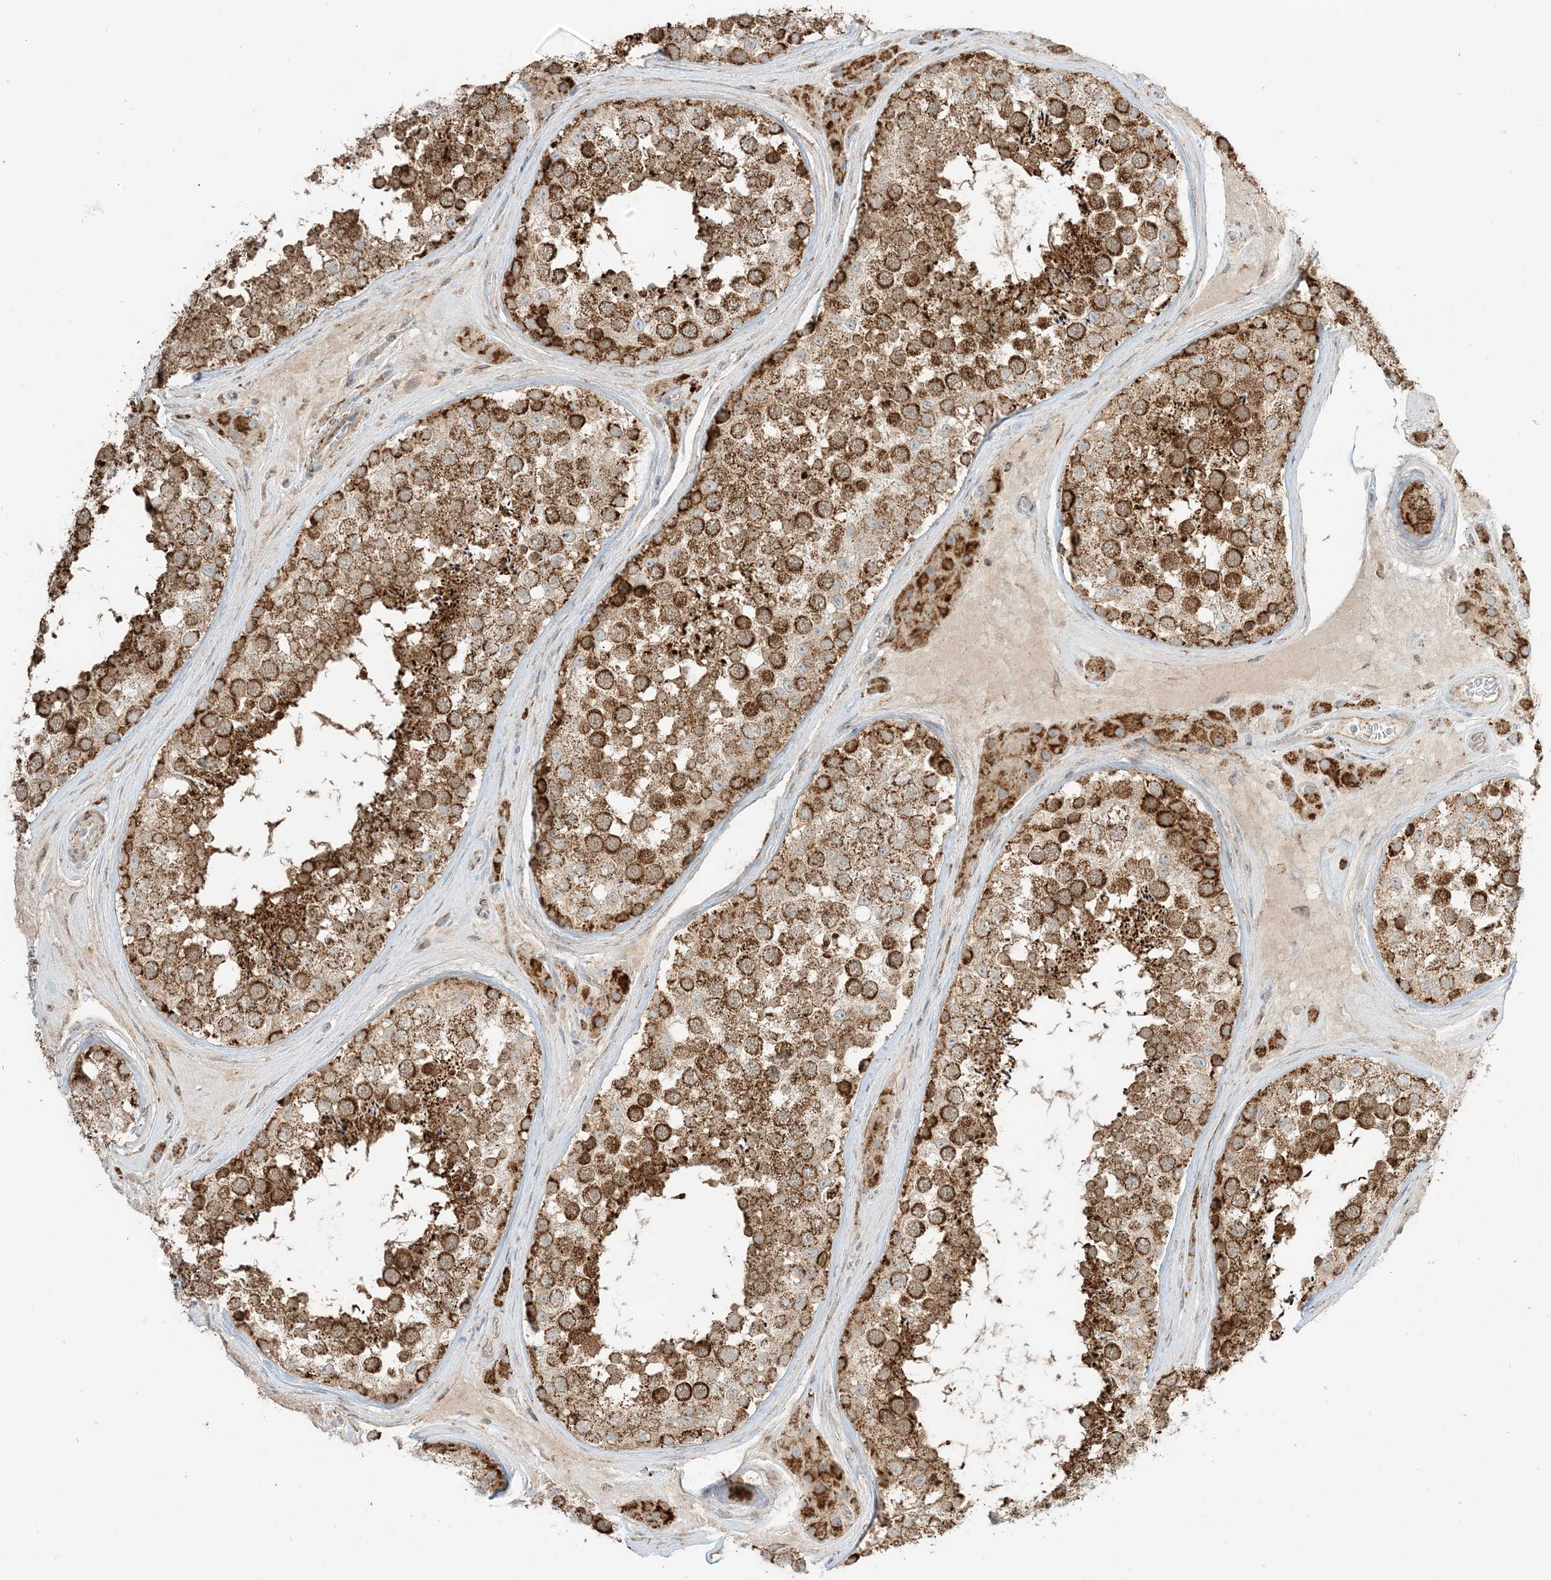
{"staining": {"intensity": "strong", "quantity": ">75%", "location": "cytoplasmic/membranous"}, "tissue": "testis", "cell_type": "Cells in seminiferous ducts", "image_type": "normal", "snomed": [{"axis": "morphology", "description": "Normal tissue, NOS"}, {"axis": "topography", "description": "Testis"}], "caption": "IHC histopathology image of benign testis: testis stained using IHC demonstrates high levels of strong protein expression localized specifically in the cytoplasmic/membranous of cells in seminiferous ducts, appearing as a cytoplasmic/membranous brown color.", "gene": "N4BP3", "patient": {"sex": "male", "age": 46}}